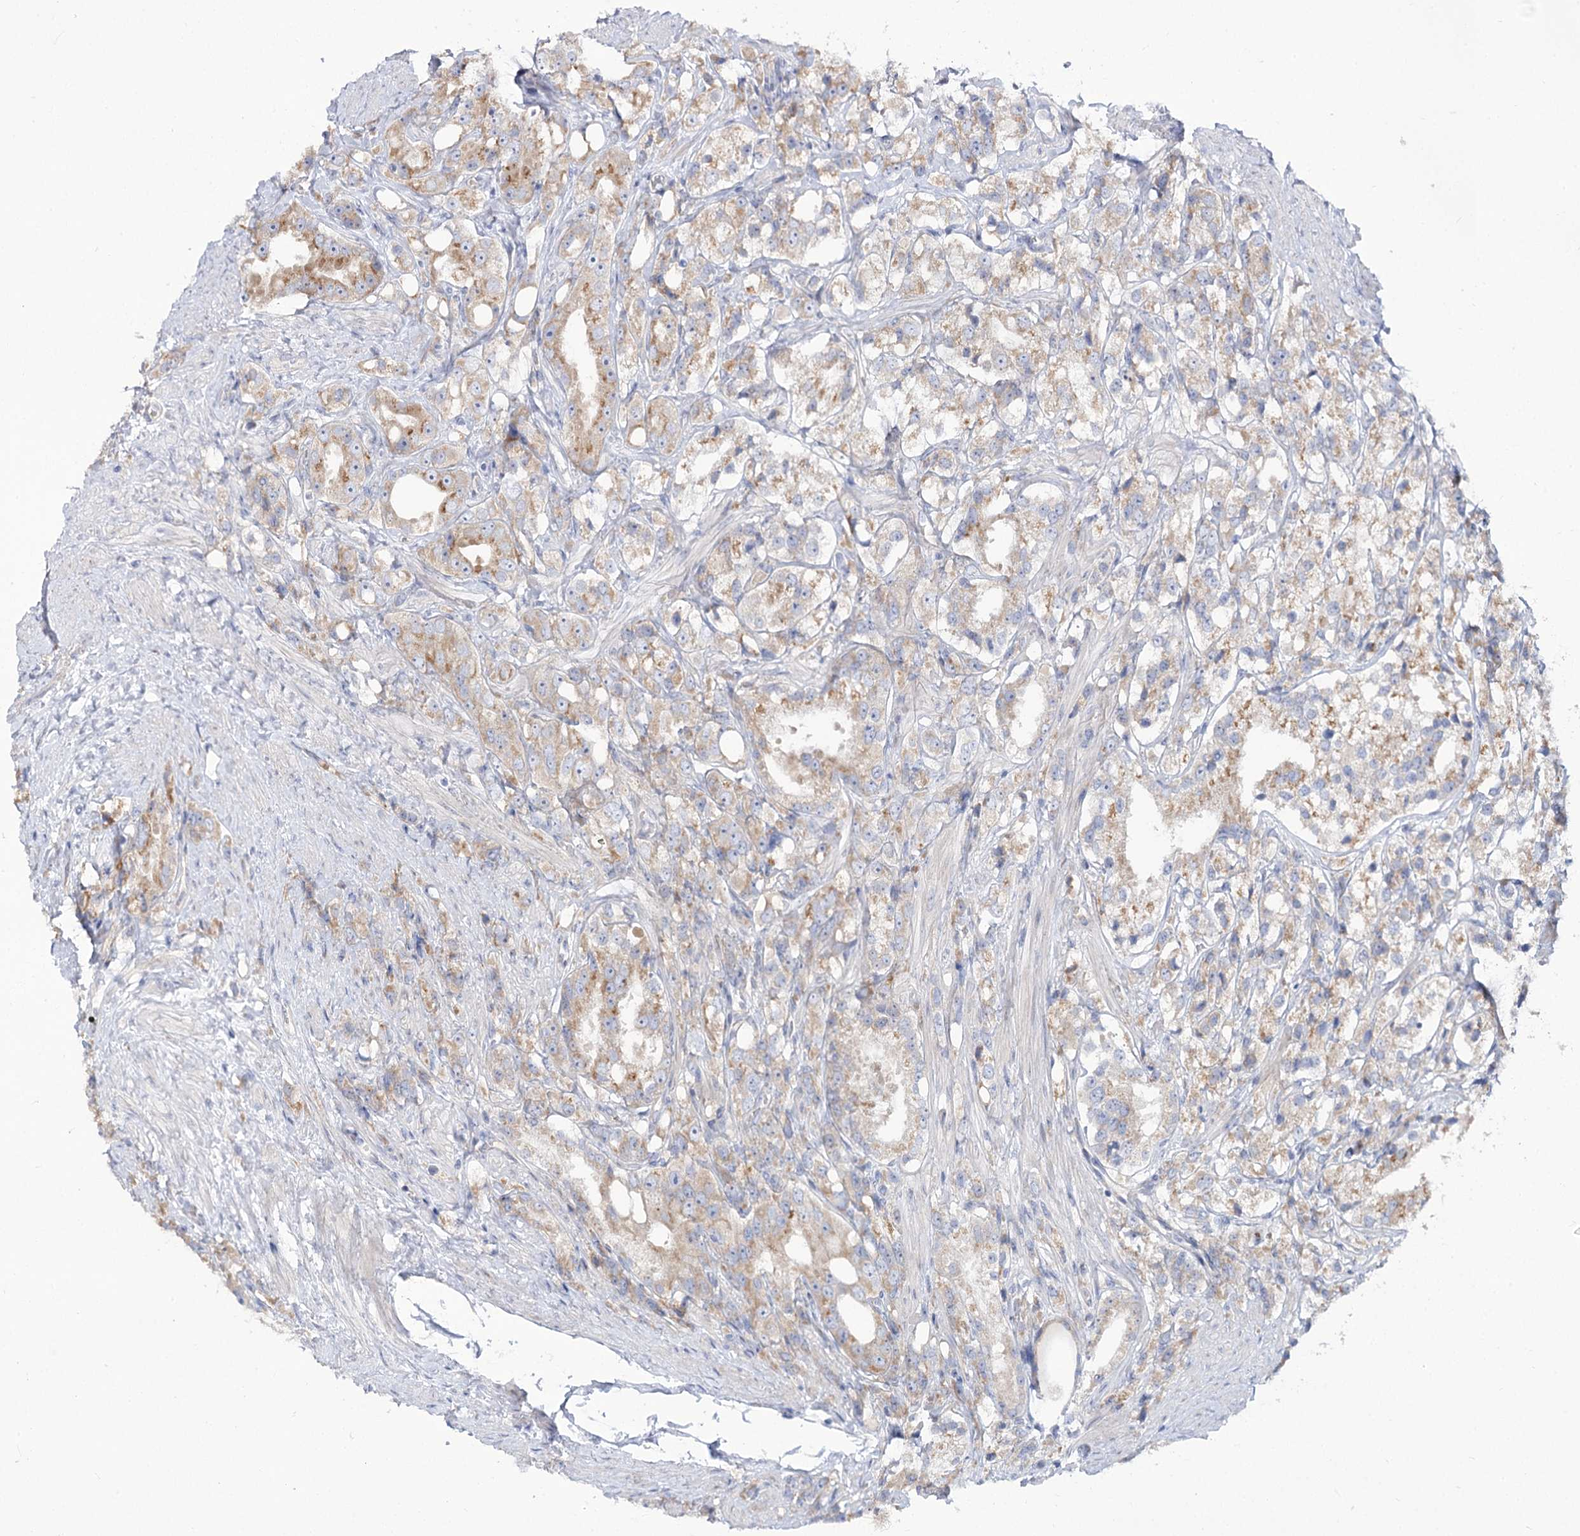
{"staining": {"intensity": "moderate", "quantity": "25%-75%", "location": "cytoplasmic/membranous"}, "tissue": "prostate cancer", "cell_type": "Tumor cells", "image_type": "cancer", "snomed": [{"axis": "morphology", "description": "Adenocarcinoma, NOS"}, {"axis": "topography", "description": "Prostate"}], "caption": "This histopathology image exhibits immunohistochemistry staining of prostate cancer (adenocarcinoma), with medium moderate cytoplasmic/membranous expression in approximately 25%-75% of tumor cells.", "gene": "SUOX", "patient": {"sex": "male", "age": 79}}